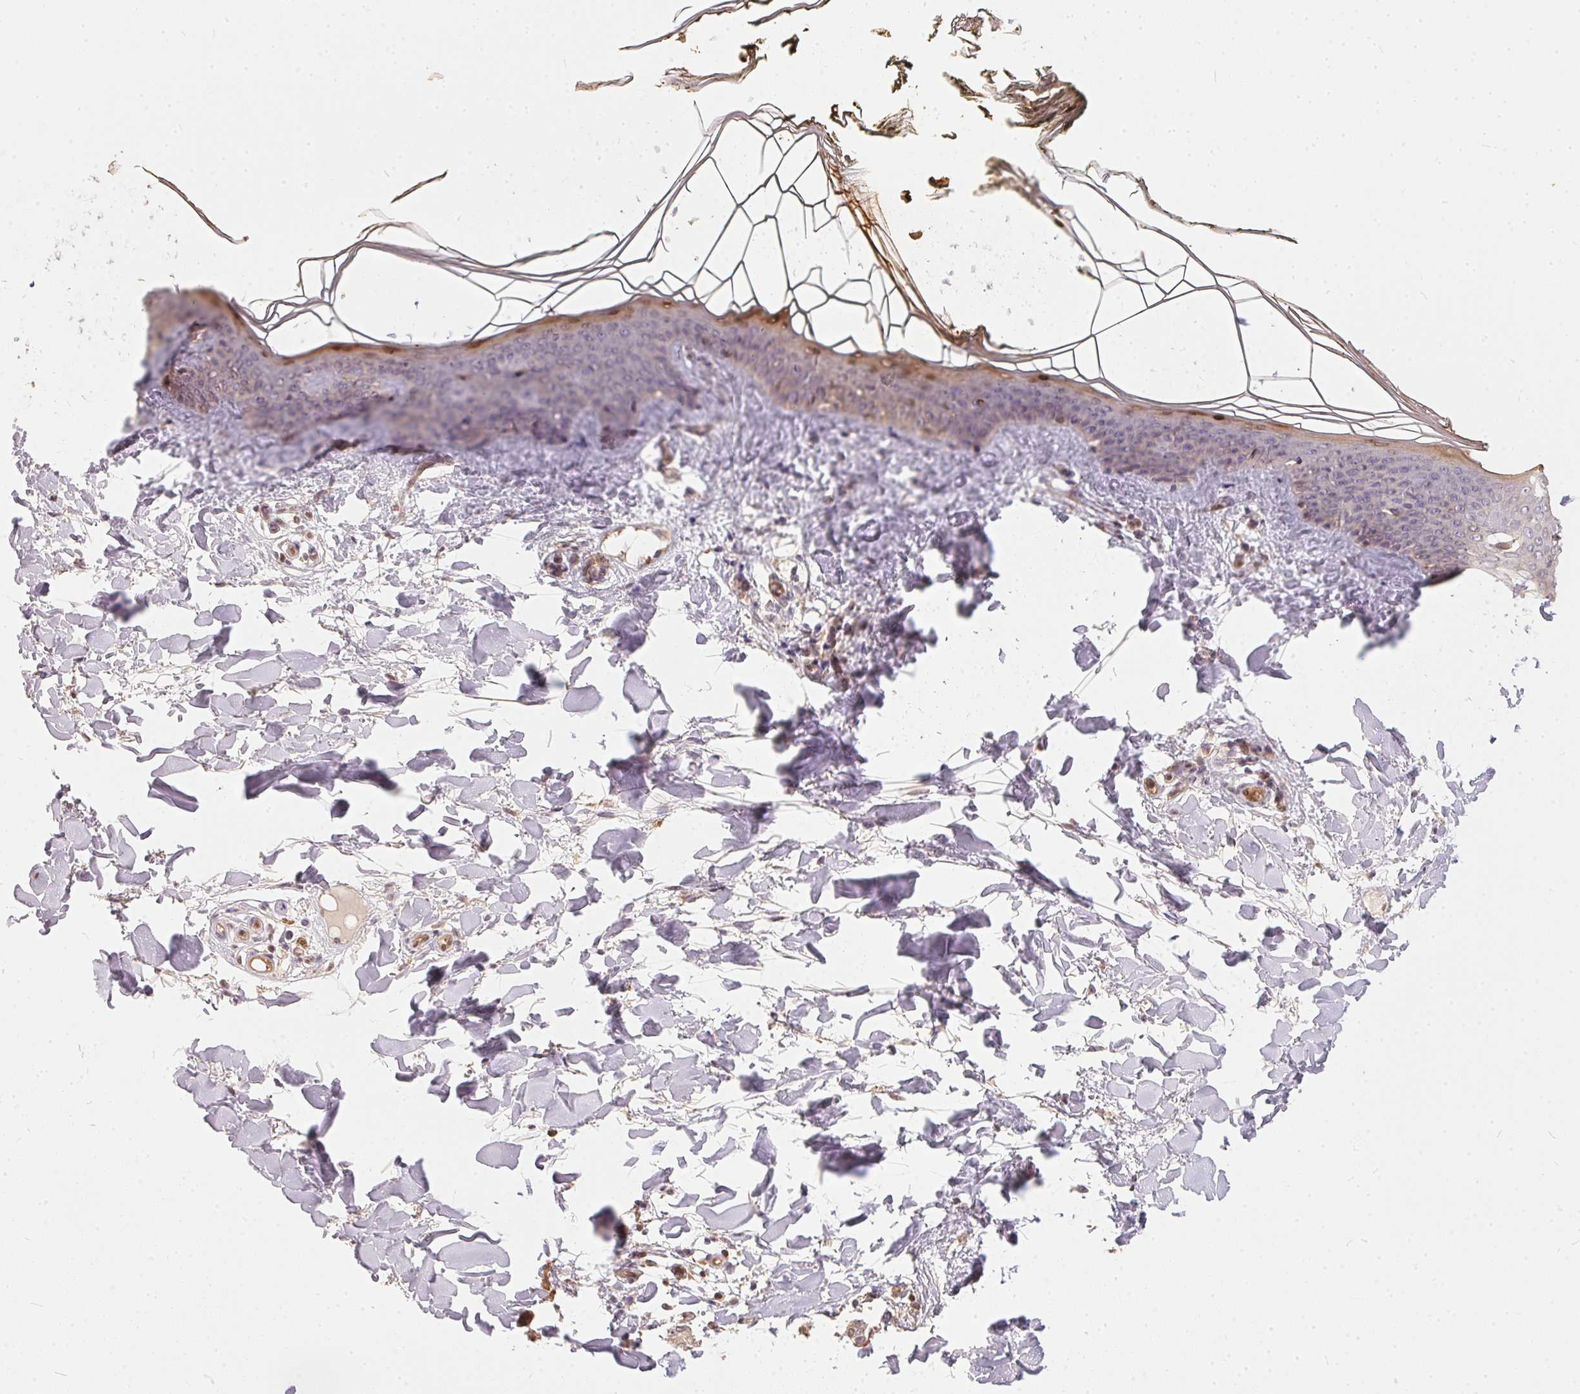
{"staining": {"intensity": "negative", "quantity": "none", "location": "none"}, "tissue": "skin", "cell_type": "Fibroblasts", "image_type": "normal", "snomed": [{"axis": "morphology", "description": "Normal tissue, NOS"}, {"axis": "topography", "description": "Skin"}], "caption": "DAB immunohistochemical staining of benign human skin exhibits no significant positivity in fibroblasts. (DAB IHC with hematoxylin counter stain).", "gene": "BLMH", "patient": {"sex": "female", "age": 34}}